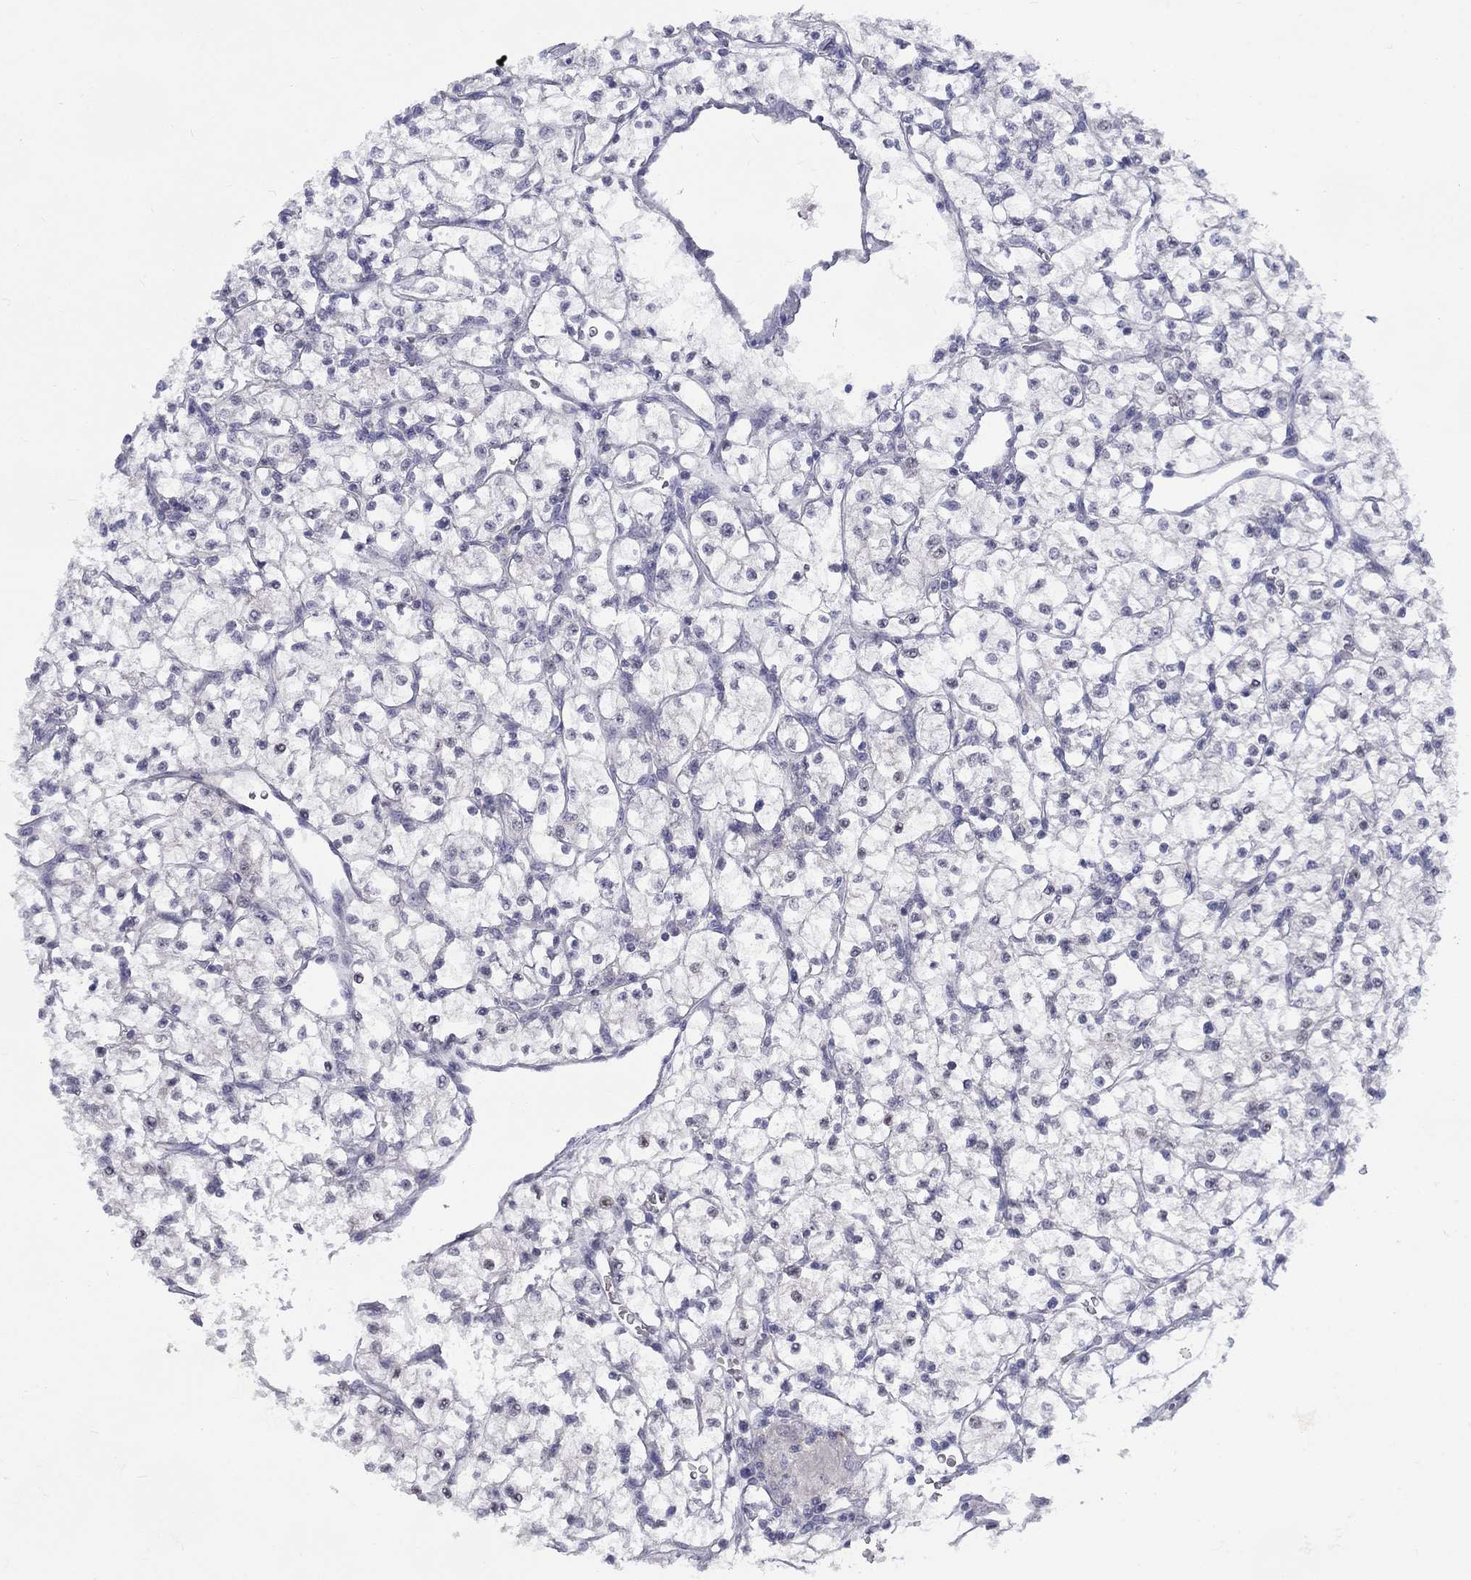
{"staining": {"intensity": "negative", "quantity": "none", "location": "none"}, "tissue": "renal cancer", "cell_type": "Tumor cells", "image_type": "cancer", "snomed": [{"axis": "morphology", "description": "Adenocarcinoma, NOS"}, {"axis": "topography", "description": "Kidney"}], "caption": "The image demonstrates no staining of tumor cells in adenocarcinoma (renal). (Stains: DAB (3,3'-diaminobenzidine) immunohistochemistry with hematoxylin counter stain, Microscopy: brightfield microscopy at high magnification).", "gene": "CACNA1A", "patient": {"sex": "female", "age": 64}}